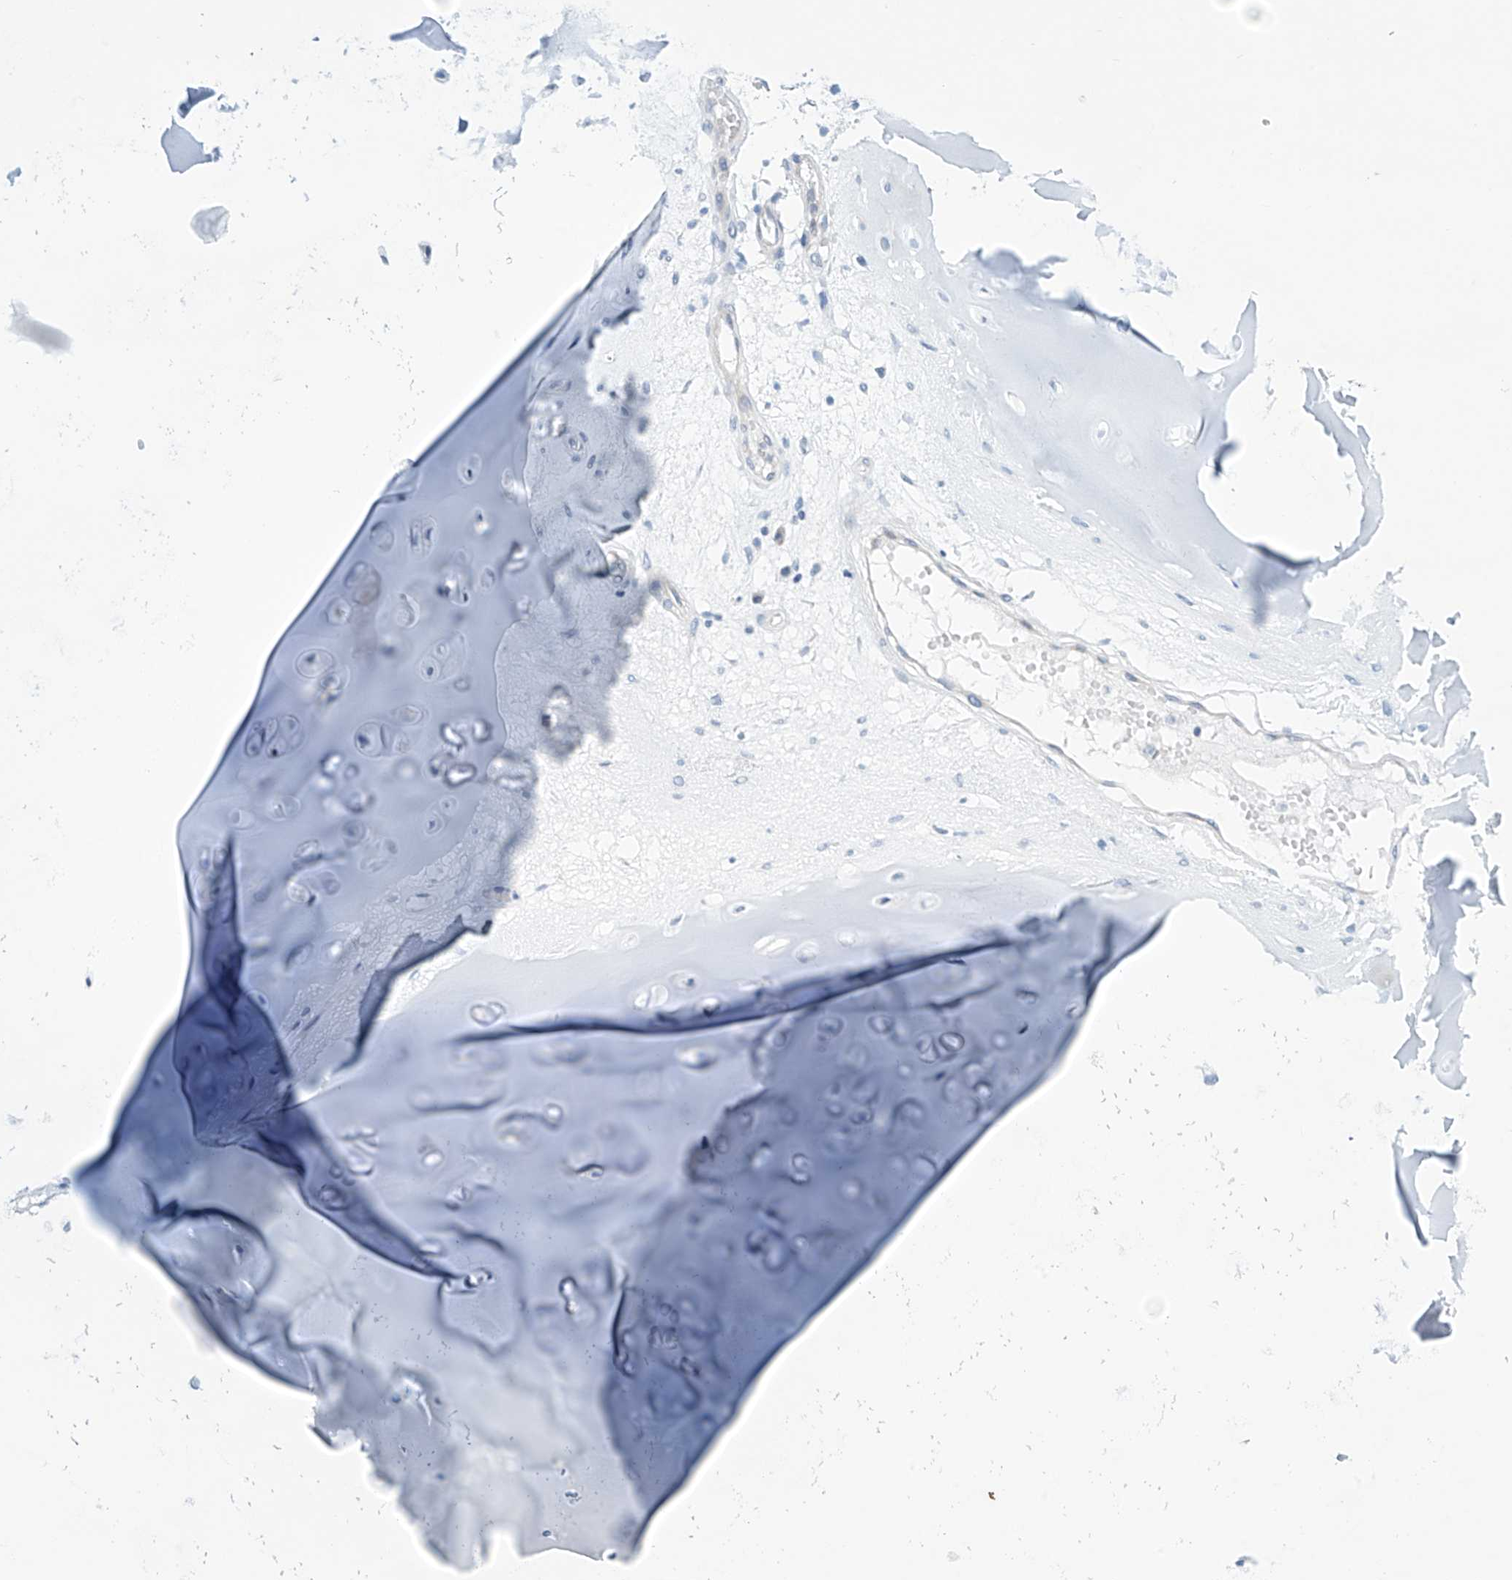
{"staining": {"intensity": "negative", "quantity": "none", "location": "none"}, "tissue": "adipose tissue", "cell_type": "Adipocytes", "image_type": "normal", "snomed": [{"axis": "morphology", "description": "Normal tissue, NOS"}, {"axis": "morphology", "description": "Basal cell carcinoma"}, {"axis": "topography", "description": "Cartilage tissue"}, {"axis": "topography", "description": "Nasopharynx"}, {"axis": "topography", "description": "Oral tissue"}], "caption": "The micrograph exhibits no significant positivity in adipocytes of adipose tissue. (Stains: DAB (3,3'-diaminobenzidine) IHC with hematoxylin counter stain, Microscopy: brightfield microscopy at high magnification).", "gene": "SLC35A5", "patient": {"sex": "female", "age": 77}}